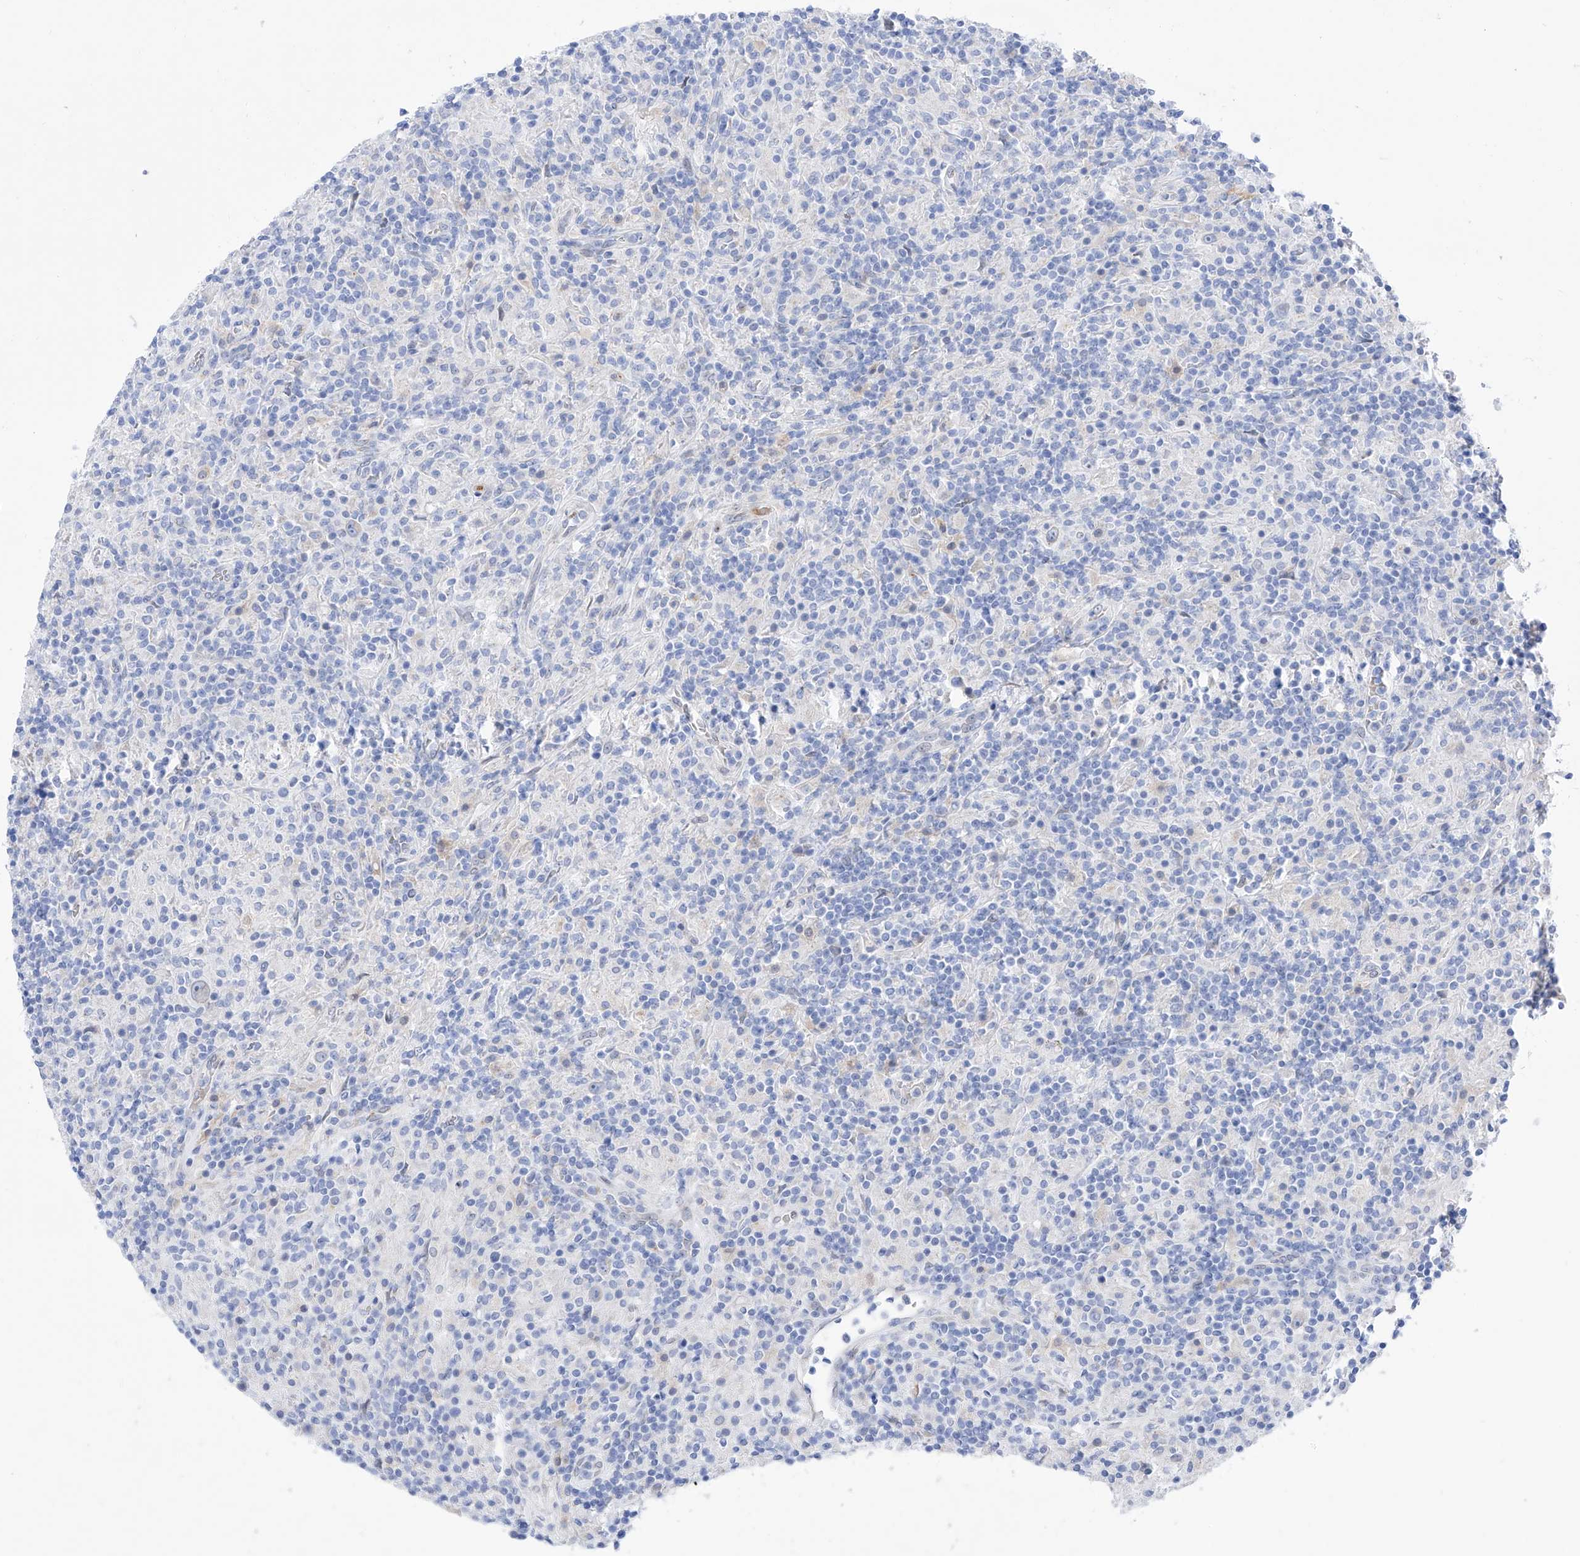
{"staining": {"intensity": "negative", "quantity": "none", "location": "none"}, "tissue": "lymphoma", "cell_type": "Tumor cells", "image_type": "cancer", "snomed": [{"axis": "morphology", "description": "Hodgkin's disease, NOS"}, {"axis": "topography", "description": "Lymph node"}], "caption": "Lymphoma stained for a protein using immunohistochemistry (IHC) exhibits no expression tumor cells.", "gene": "LCLAT1", "patient": {"sex": "male", "age": 70}}